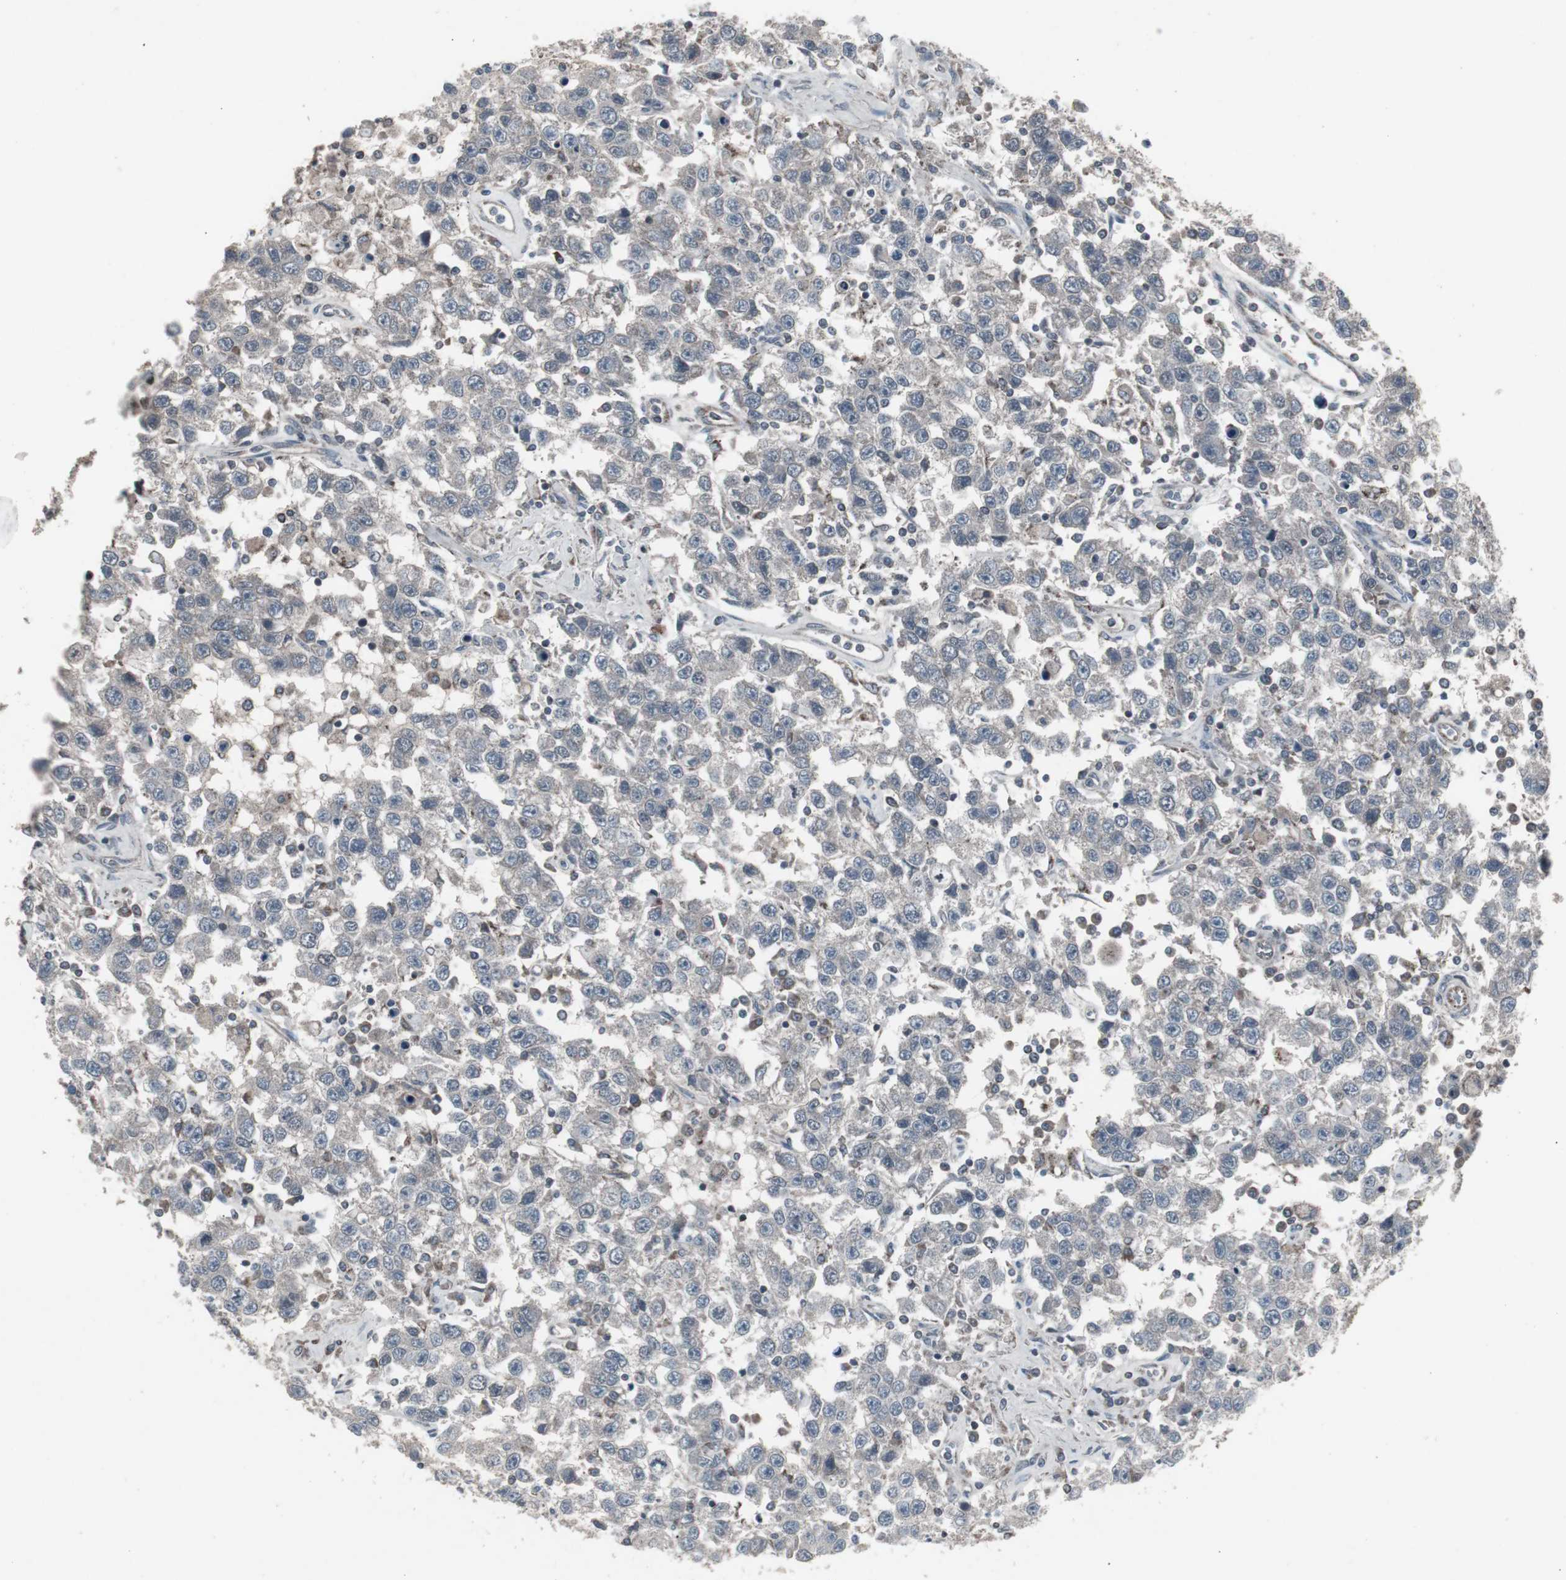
{"staining": {"intensity": "weak", "quantity": "<25%", "location": "cytoplasmic/membranous"}, "tissue": "testis cancer", "cell_type": "Tumor cells", "image_type": "cancer", "snomed": [{"axis": "morphology", "description": "Seminoma, NOS"}, {"axis": "topography", "description": "Testis"}], "caption": "This is an IHC histopathology image of human seminoma (testis). There is no expression in tumor cells.", "gene": "SSTR2", "patient": {"sex": "male", "age": 41}}